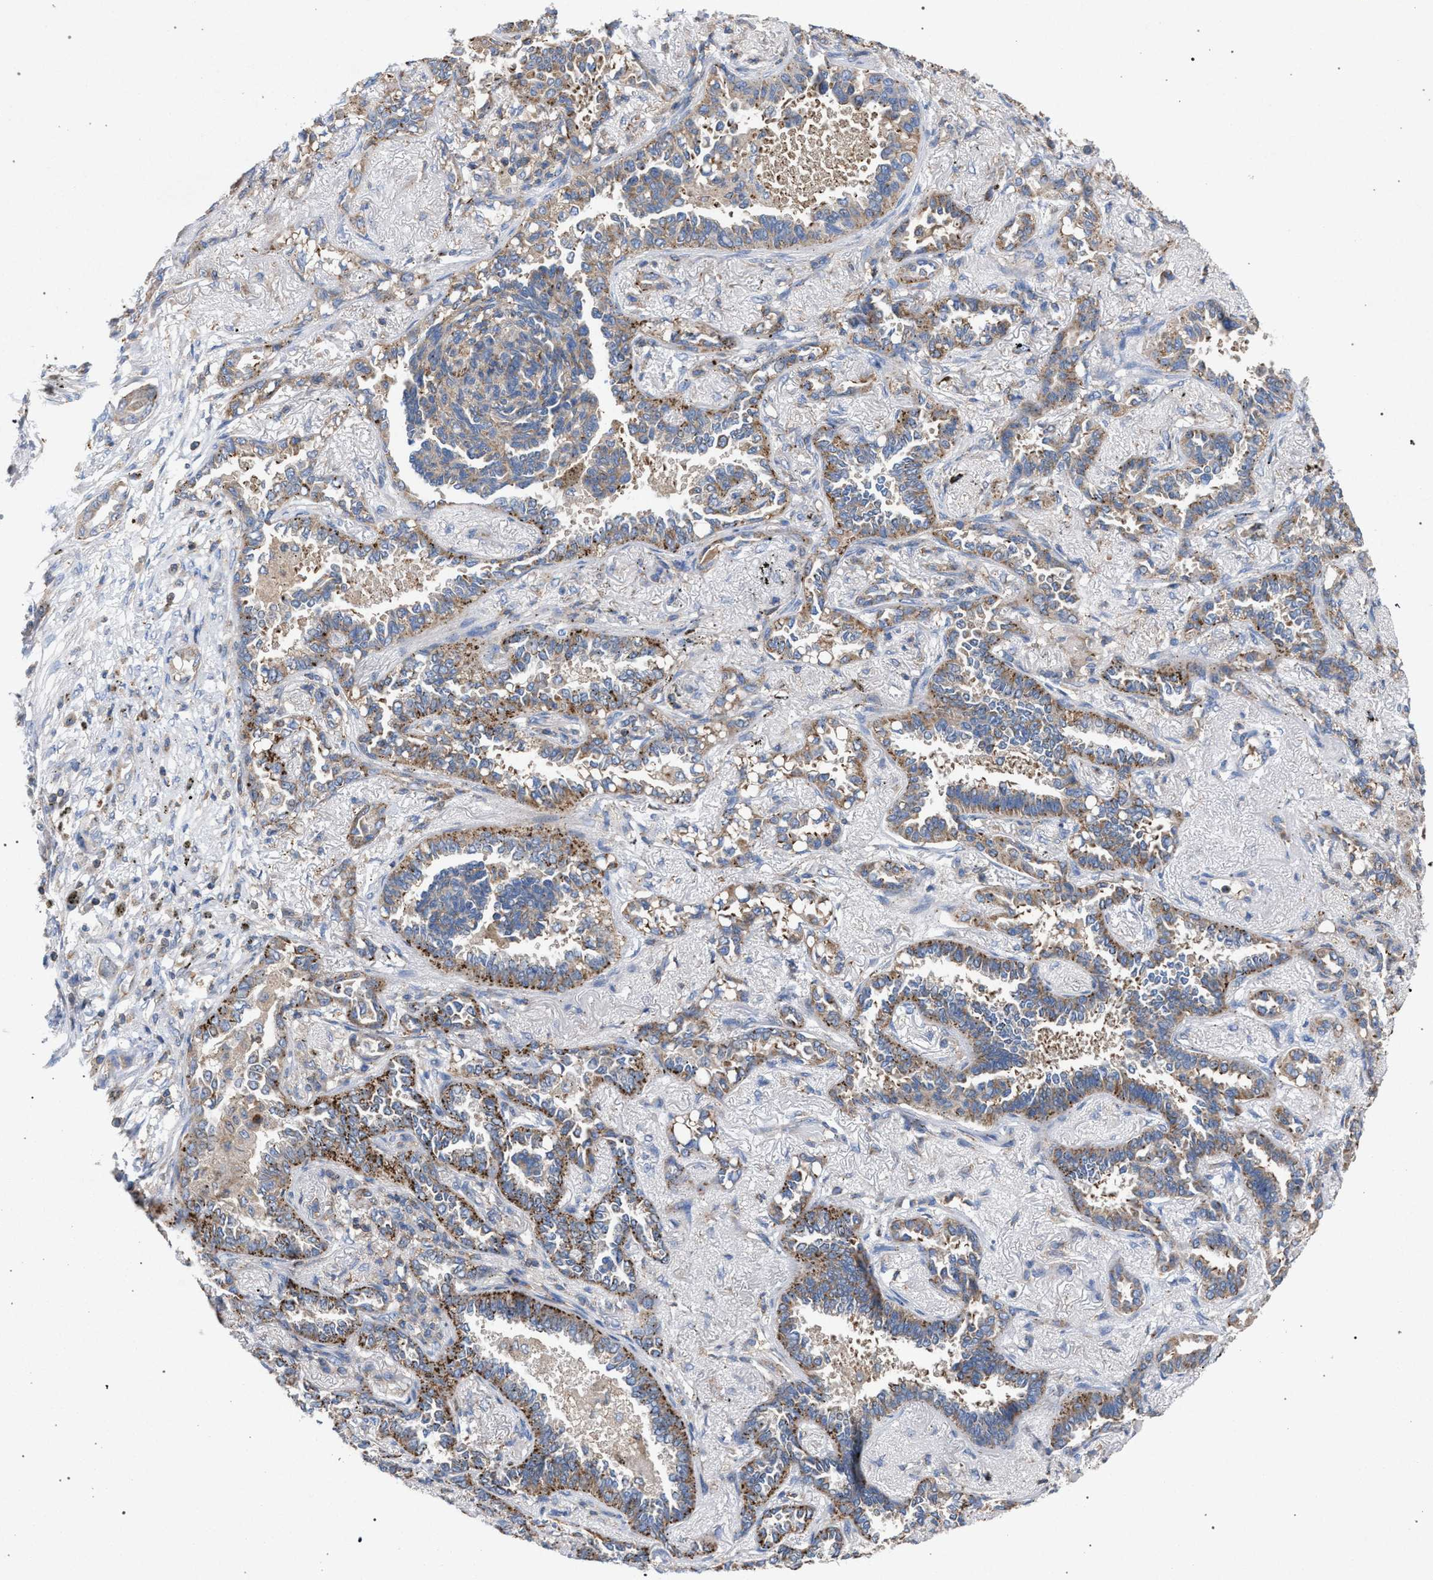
{"staining": {"intensity": "moderate", "quantity": ">75%", "location": "cytoplasmic/membranous"}, "tissue": "lung cancer", "cell_type": "Tumor cells", "image_type": "cancer", "snomed": [{"axis": "morphology", "description": "Adenocarcinoma, NOS"}, {"axis": "topography", "description": "Lung"}], "caption": "Lung adenocarcinoma stained for a protein (brown) exhibits moderate cytoplasmic/membranous positive positivity in approximately >75% of tumor cells.", "gene": "VPS13A", "patient": {"sex": "male", "age": 59}}